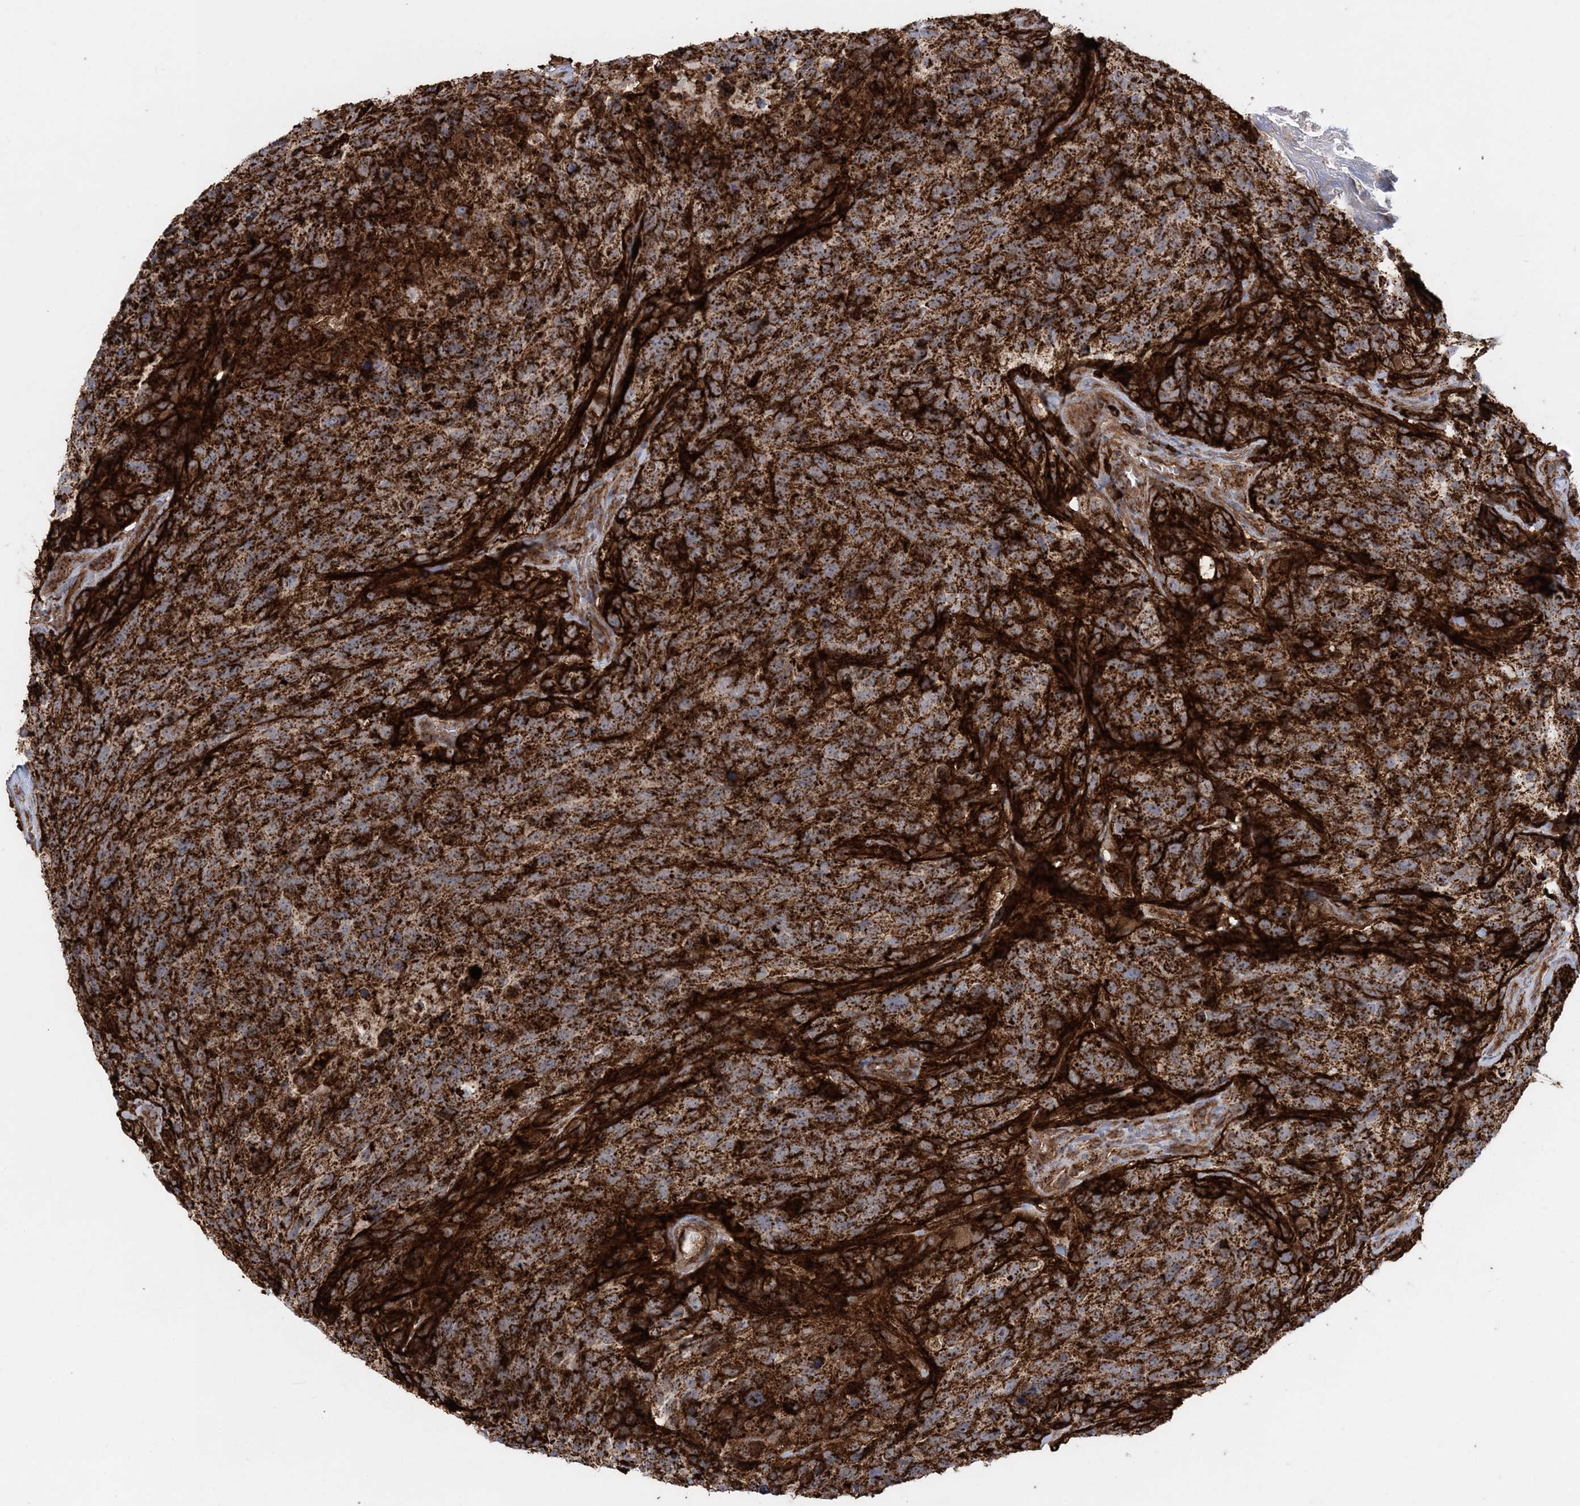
{"staining": {"intensity": "strong", "quantity": ">75%", "location": "cytoplasmic/membranous"}, "tissue": "glioma", "cell_type": "Tumor cells", "image_type": "cancer", "snomed": [{"axis": "morphology", "description": "Glioma, malignant, High grade"}, {"axis": "topography", "description": "Brain"}], "caption": "Glioma tissue exhibits strong cytoplasmic/membranous staining in approximately >75% of tumor cells", "gene": "LRPPRC", "patient": {"sex": "male", "age": 69}}